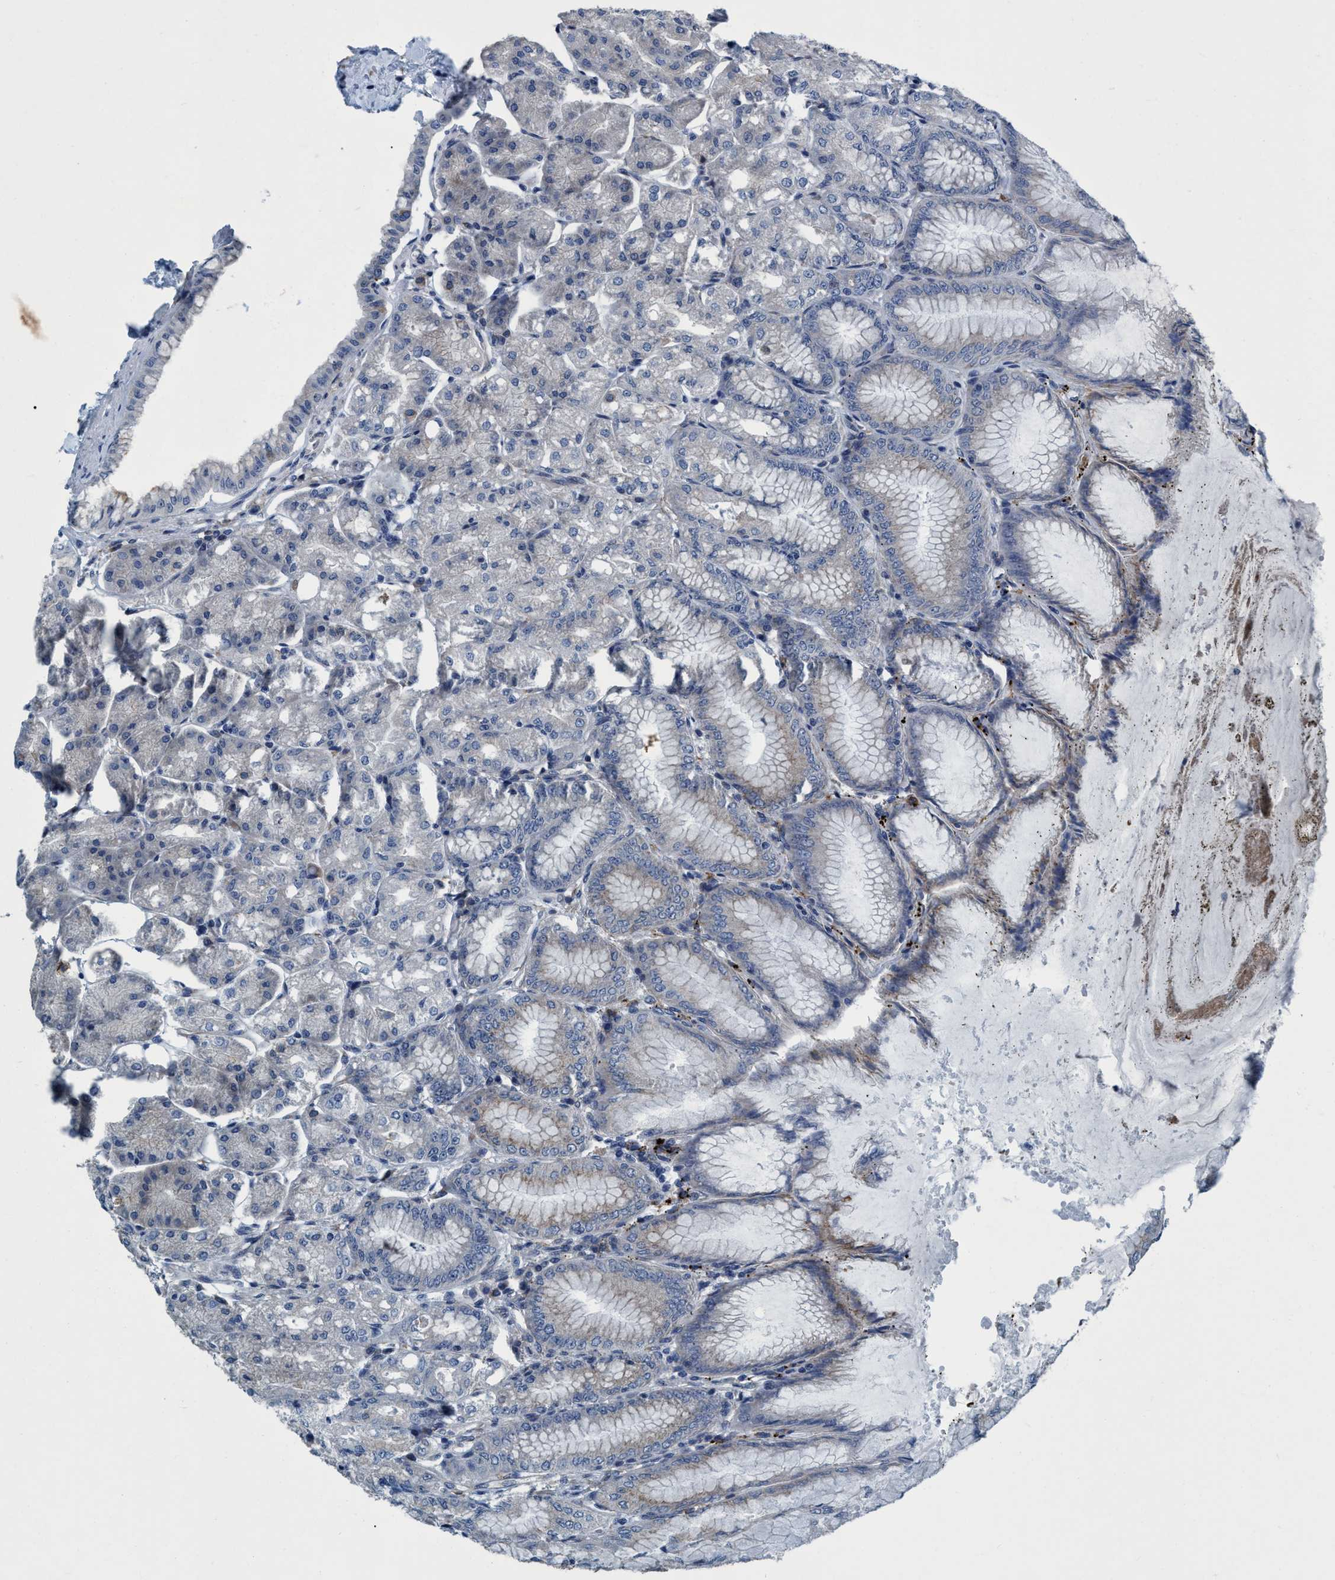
{"staining": {"intensity": "strong", "quantity": ">75%", "location": "cytoplasmic/membranous"}, "tissue": "stomach", "cell_type": "Glandular cells", "image_type": "normal", "snomed": [{"axis": "morphology", "description": "Normal tissue, NOS"}, {"axis": "topography", "description": "Stomach, lower"}], "caption": "This photomicrograph shows immunohistochemistry staining of unremarkable human stomach, with high strong cytoplasmic/membranous staining in approximately >75% of glandular cells.", "gene": "ARMC9", "patient": {"sex": "male", "age": 71}}